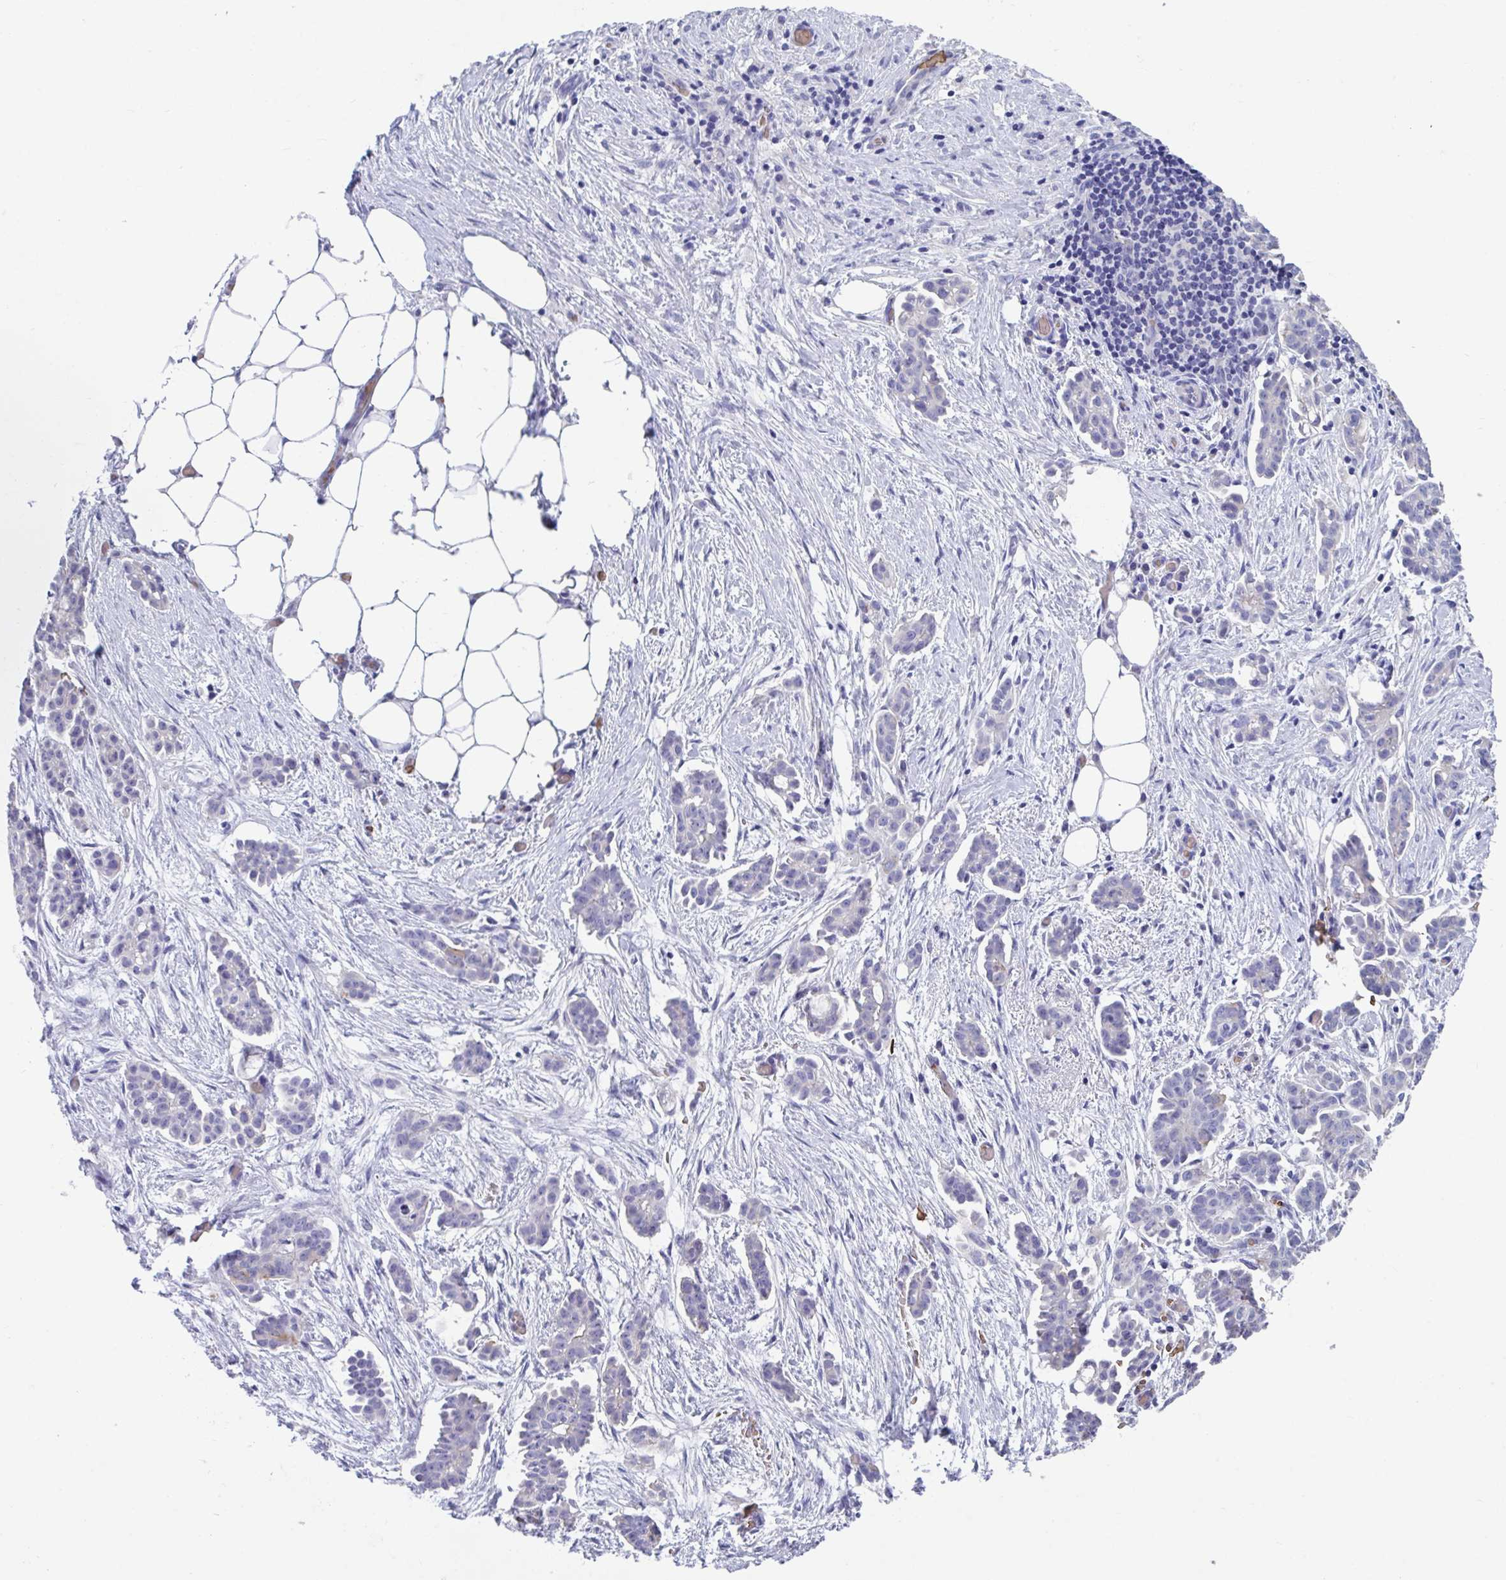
{"staining": {"intensity": "negative", "quantity": "none", "location": "none"}, "tissue": "ovarian cancer", "cell_type": "Tumor cells", "image_type": "cancer", "snomed": [{"axis": "morphology", "description": "Cystadenocarcinoma, serous, NOS"}, {"axis": "topography", "description": "Ovary"}], "caption": "Ovarian cancer was stained to show a protein in brown. There is no significant staining in tumor cells.", "gene": "TTC30B", "patient": {"sex": "female", "age": 50}}